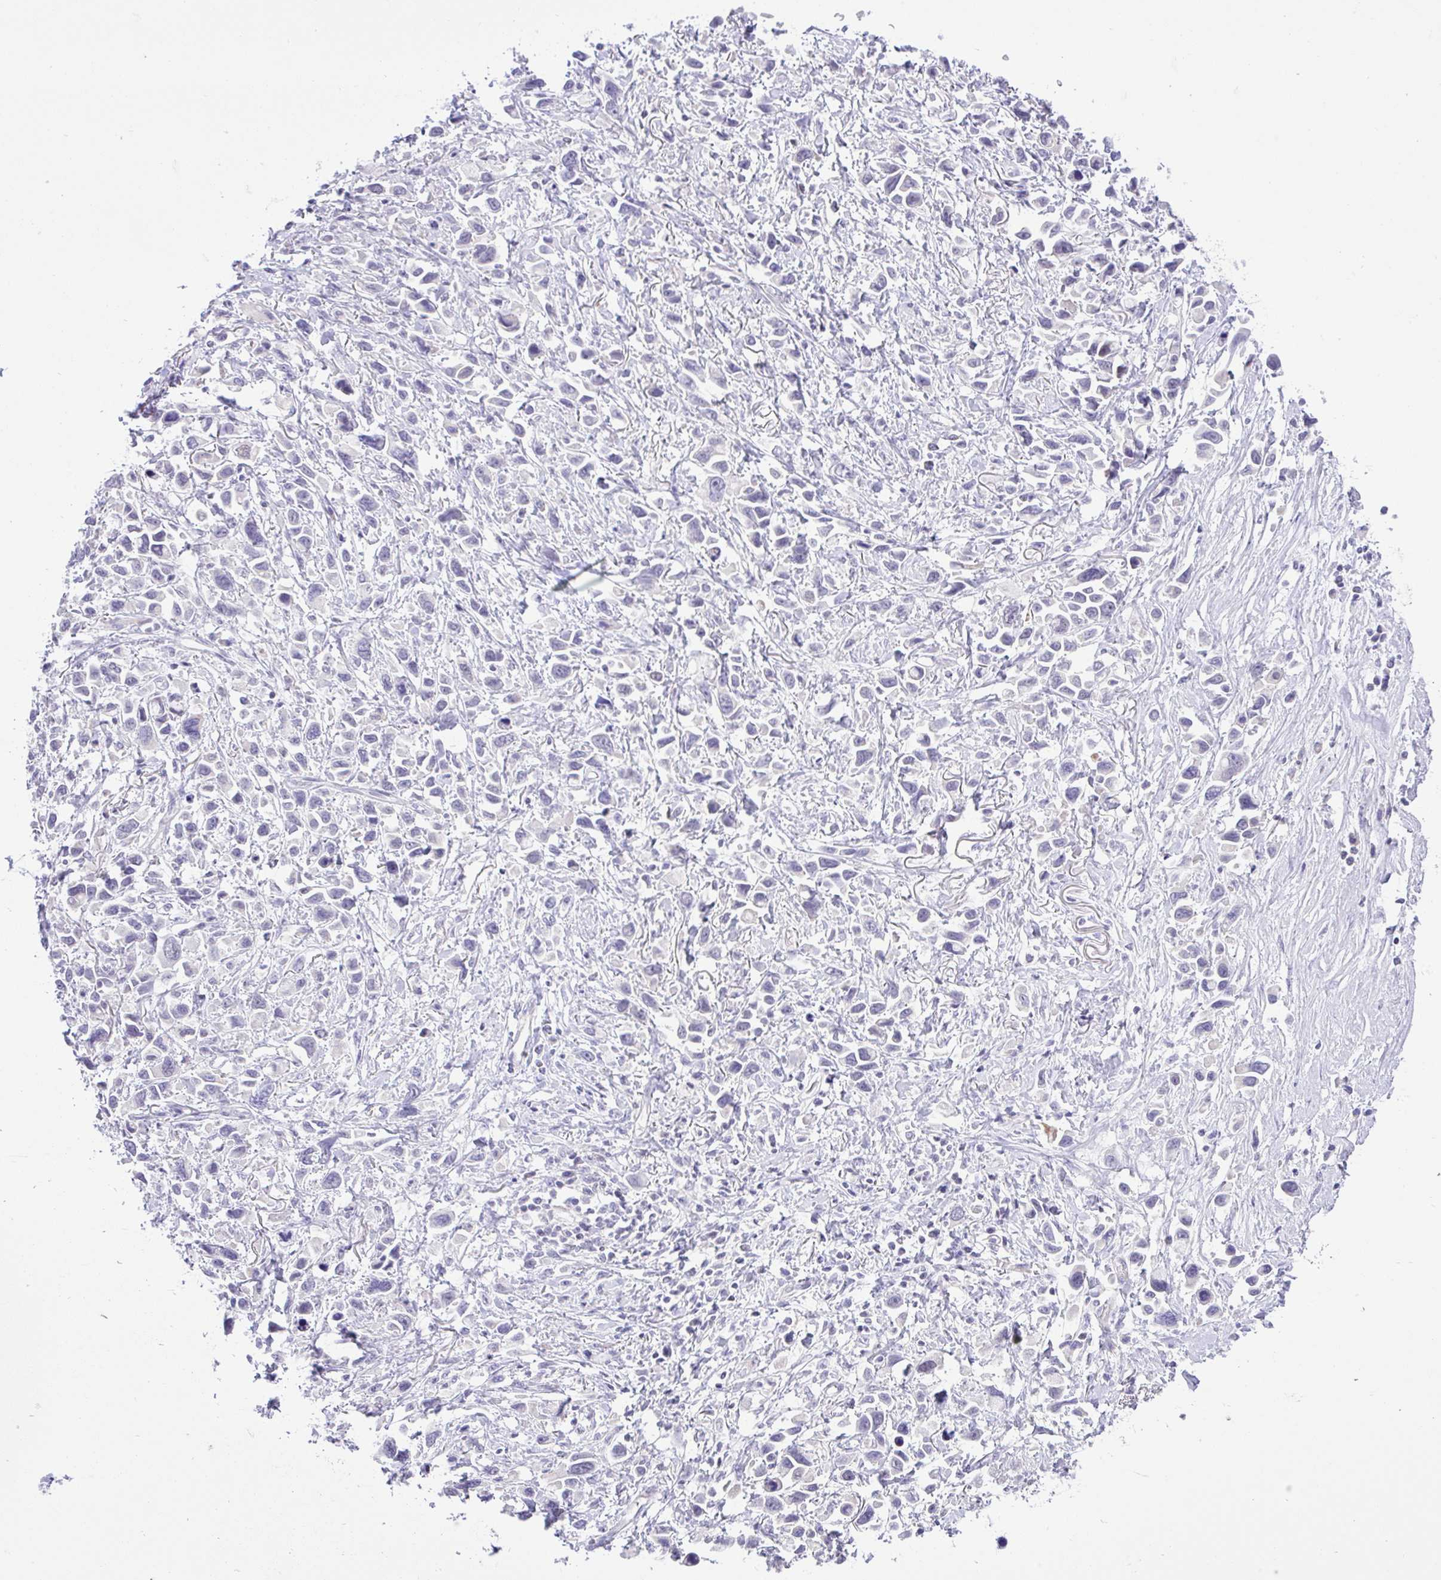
{"staining": {"intensity": "negative", "quantity": "none", "location": "none"}, "tissue": "stomach cancer", "cell_type": "Tumor cells", "image_type": "cancer", "snomed": [{"axis": "morphology", "description": "Adenocarcinoma, NOS"}, {"axis": "topography", "description": "Stomach"}], "caption": "The micrograph demonstrates no significant expression in tumor cells of stomach adenocarcinoma.", "gene": "ZNF101", "patient": {"sex": "female", "age": 81}}